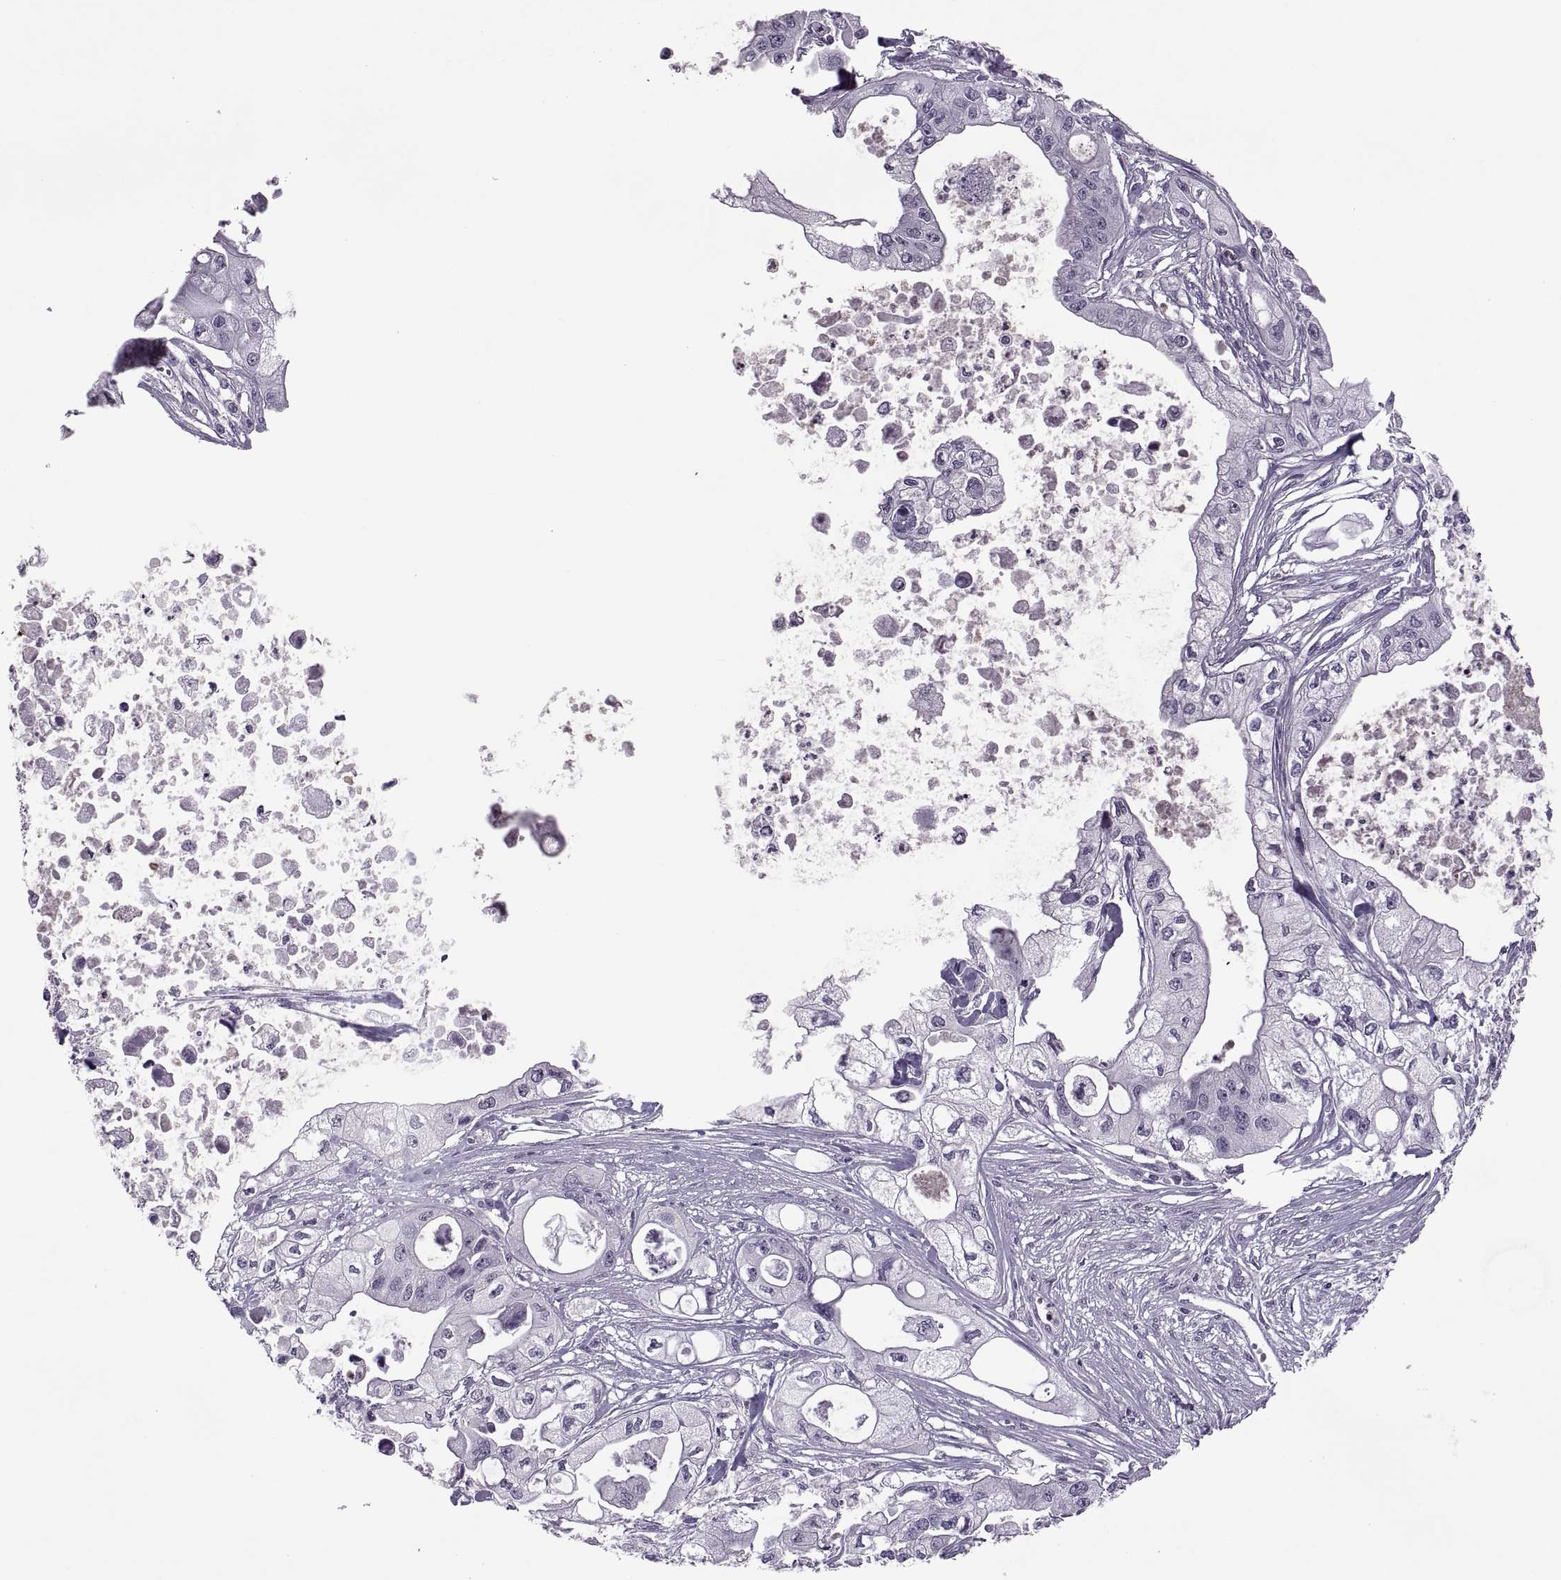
{"staining": {"intensity": "negative", "quantity": "none", "location": "none"}, "tissue": "pancreatic cancer", "cell_type": "Tumor cells", "image_type": "cancer", "snomed": [{"axis": "morphology", "description": "Adenocarcinoma, NOS"}, {"axis": "topography", "description": "Pancreas"}], "caption": "This is a photomicrograph of immunohistochemistry (IHC) staining of pancreatic cancer (adenocarcinoma), which shows no positivity in tumor cells.", "gene": "ODF3", "patient": {"sex": "male", "age": 70}}